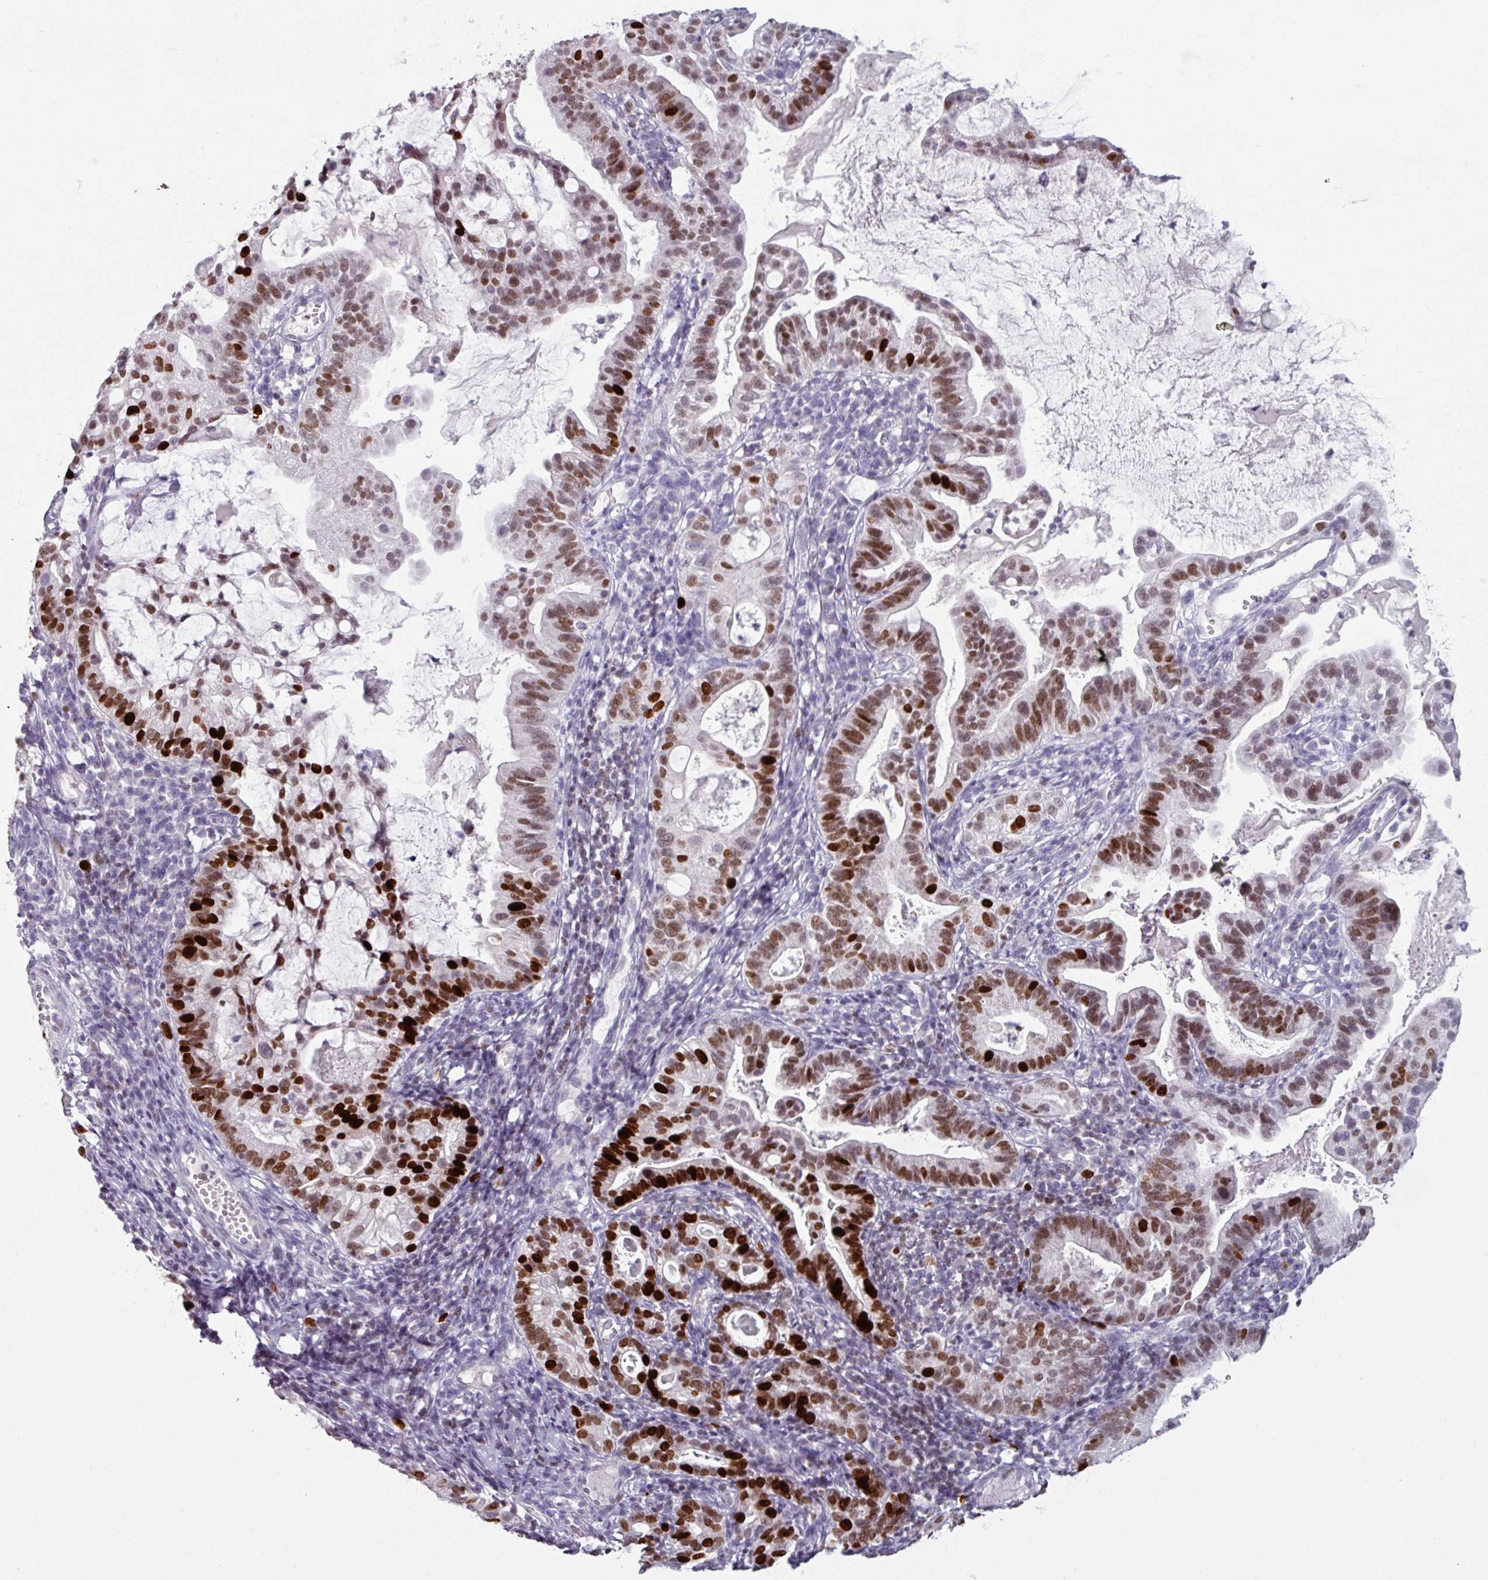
{"staining": {"intensity": "strong", "quantity": "25%-75%", "location": "nuclear"}, "tissue": "cervical cancer", "cell_type": "Tumor cells", "image_type": "cancer", "snomed": [{"axis": "morphology", "description": "Adenocarcinoma, NOS"}, {"axis": "topography", "description": "Cervix"}], "caption": "IHC micrograph of cervical cancer stained for a protein (brown), which exhibits high levels of strong nuclear staining in approximately 25%-75% of tumor cells.", "gene": "ATAD2", "patient": {"sex": "female", "age": 41}}